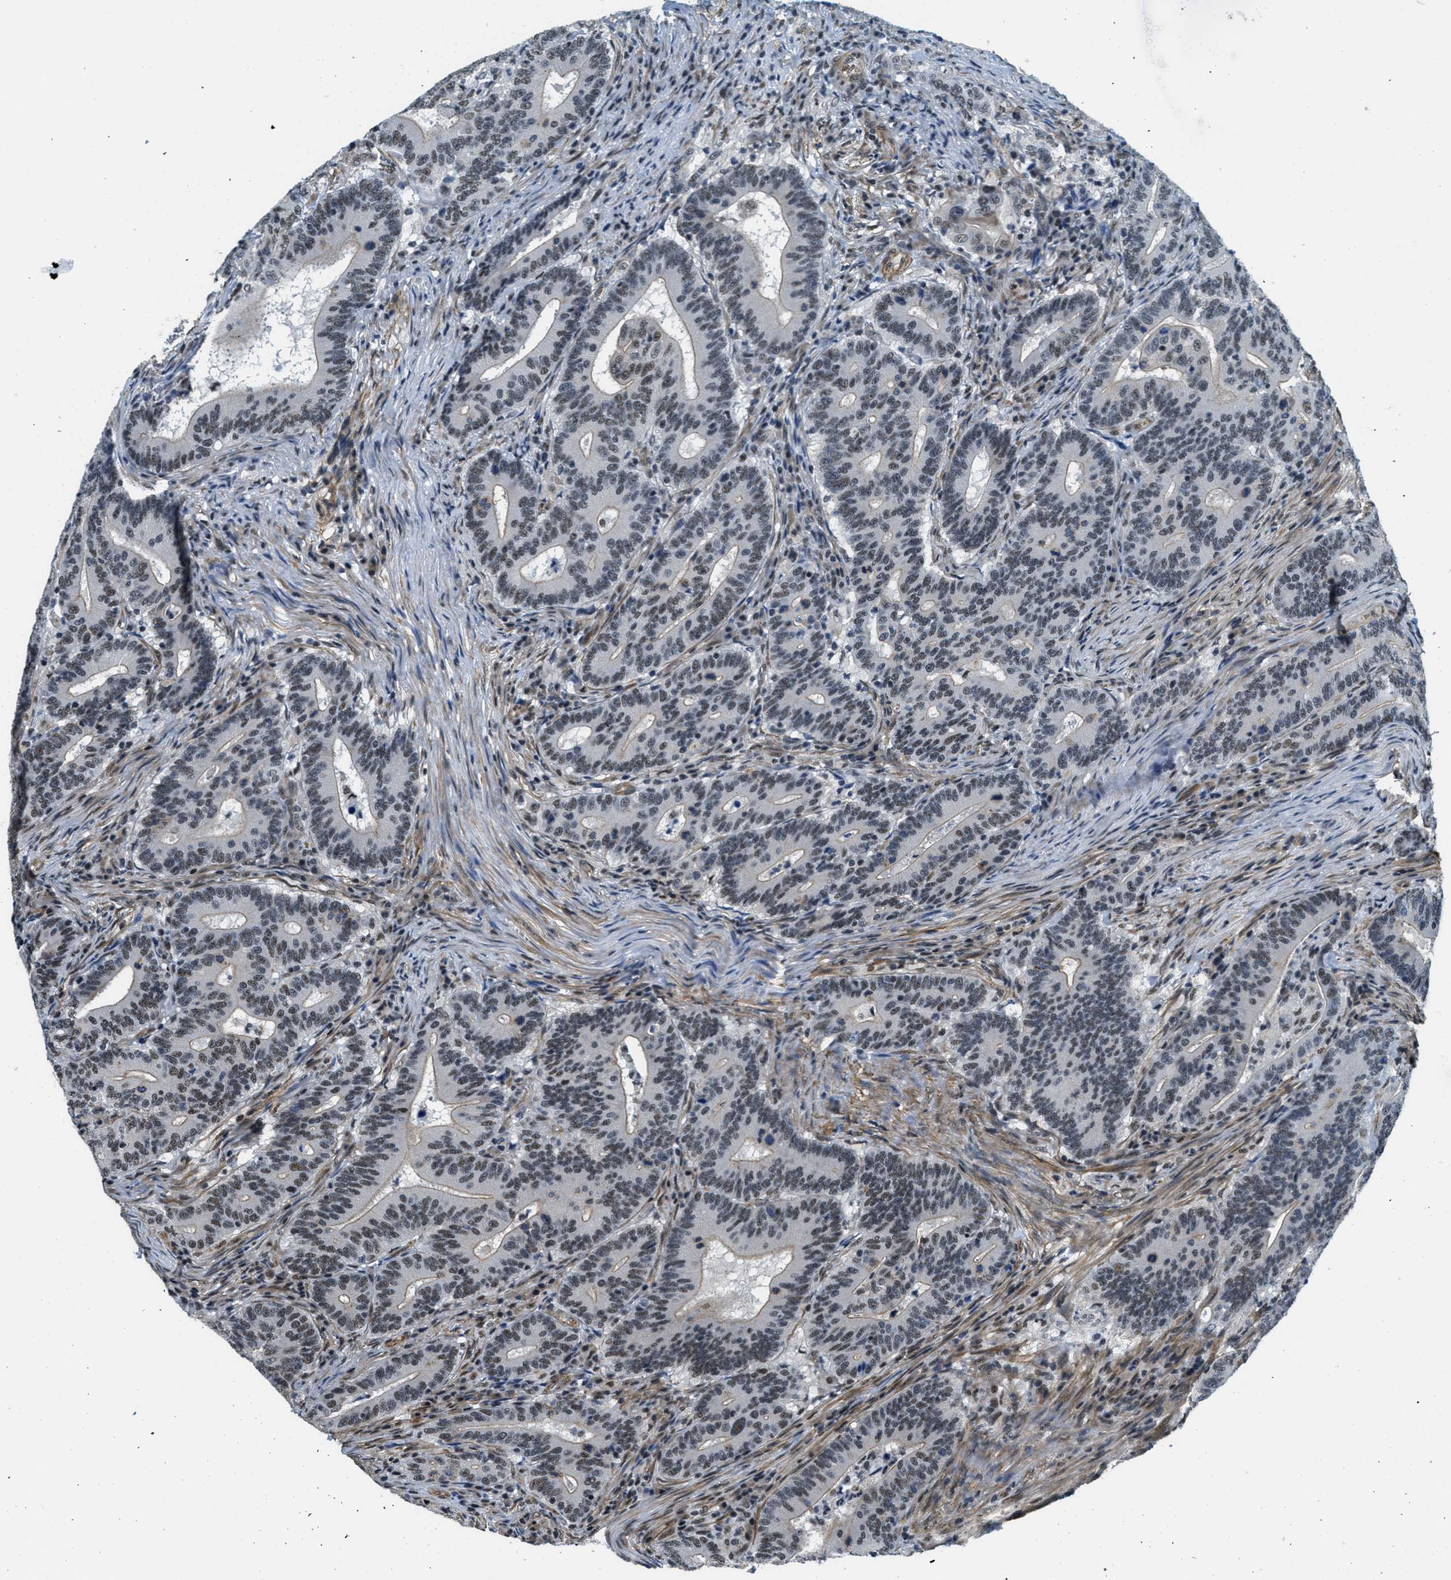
{"staining": {"intensity": "moderate", "quantity": ">75%", "location": "nuclear"}, "tissue": "colorectal cancer", "cell_type": "Tumor cells", "image_type": "cancer", "snomed": [{"axis": "morphology", "description": "Adenocarcinoma, NOS"}, {"axis": "topography", "description": "Colon"}], "caption": "An image of adenocarcinoma (colorectal) stained for a protein shows moderate nuclear brown staining in tumor cells. The staining was performed using DAB (3,3'-diaminobenzidine) to visualize the protein expression in brown, while the nuclei were stained in blue with hematoxylin (Magnification: 20x).", "gene": "CFAP36", "patient": {"sex": "female", "age": 66}}